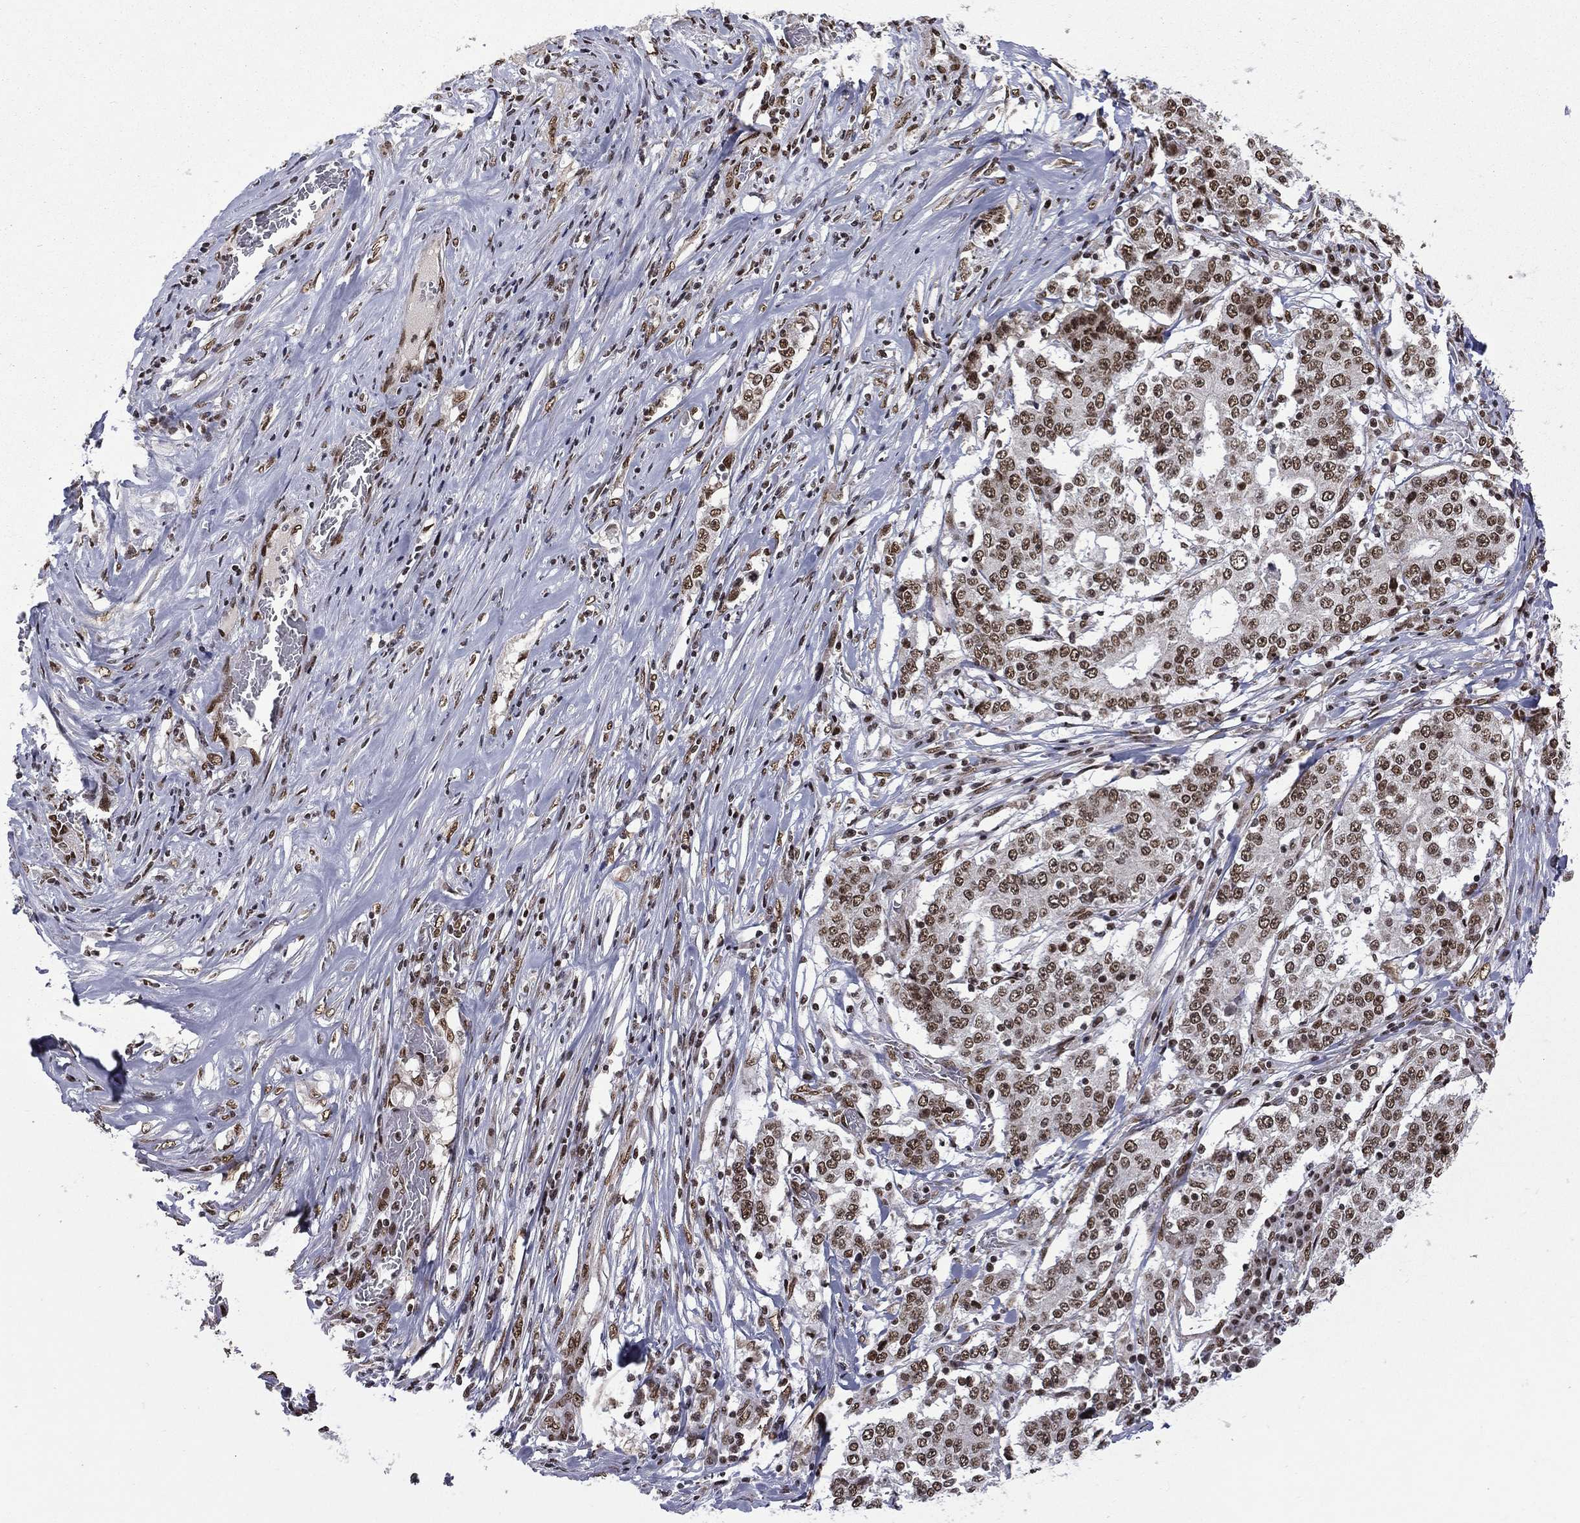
{"staining": {"intensity": "strong", "quantity": ">75%", "location": "nuclear"}, "tissue": "stomach cancer", "cell_type": "Tumor cells", "image_type": "cancer", "snomed": [{"axis": "morphology", "description": "Adenocarcinoma, NOS"}, {"axis": "topography", "description": "Stomach"}], "caption": "Stomach adenocarcinoma tissue exhibits strong nuclear positivity in about >75% of tumor cells", "gene": "C5orf24", "patient": {"sex": "male", "age": 59}}